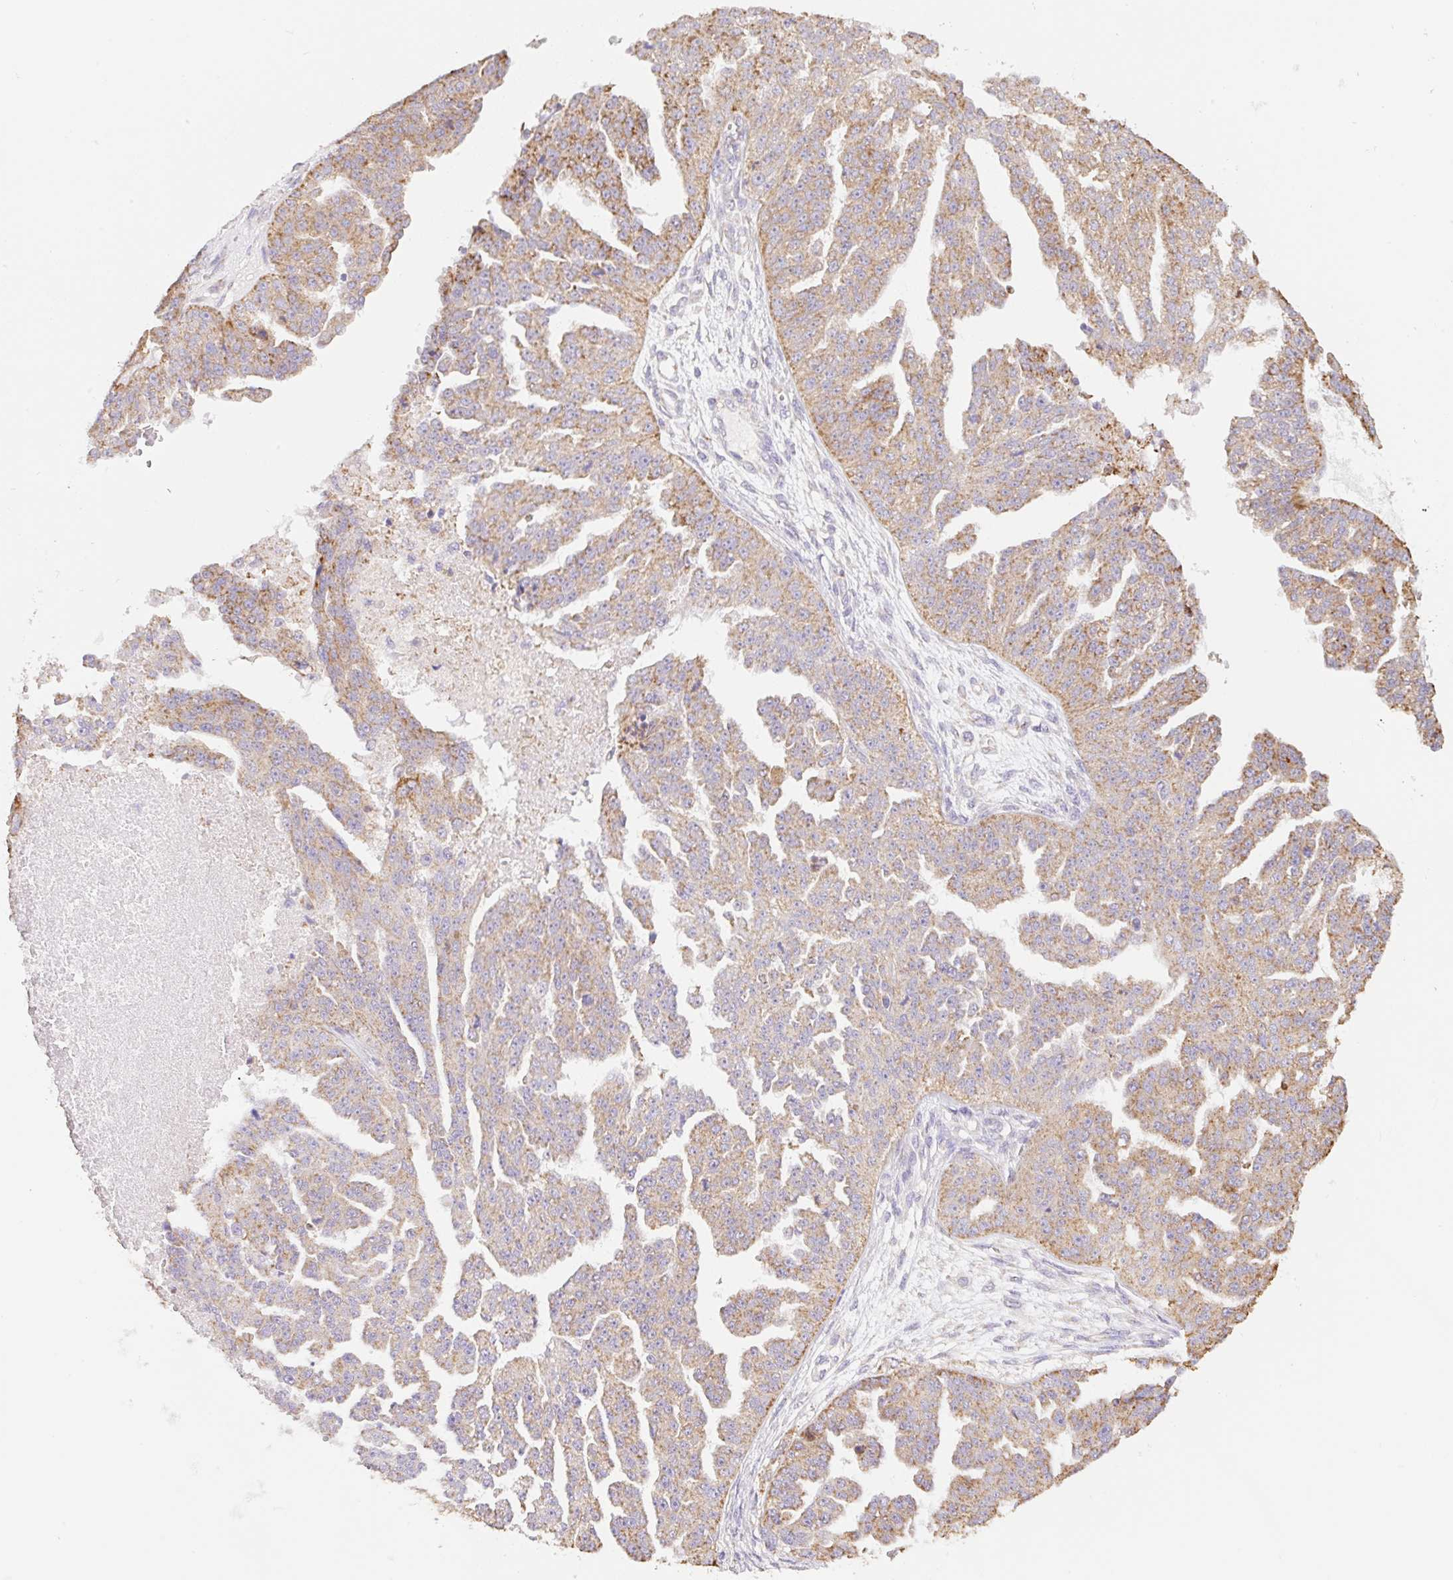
{"staining": {"intensity": "moderate", "quantity": ">75%", "location": "cytoplasmic/membranous"}, "tissue": "ovarian cancer", "cell_type": "Tumor cells", "image_type": "cancer", "snomed": [{"axis": "morphology", "description": "Cystadenocarcinoma, serous, NOS"}, {"axis": "topography", "description": "Ovary"}], "caption": "This is a micrograph of IHC staining of ovarian cancer (serous cystadenocarcinoma), which shows moderate positivity in the cytoplasmic/membranous of tumor cells.", "gene": "COPZ2", "patient": {"sex": "female", "age": 58}}